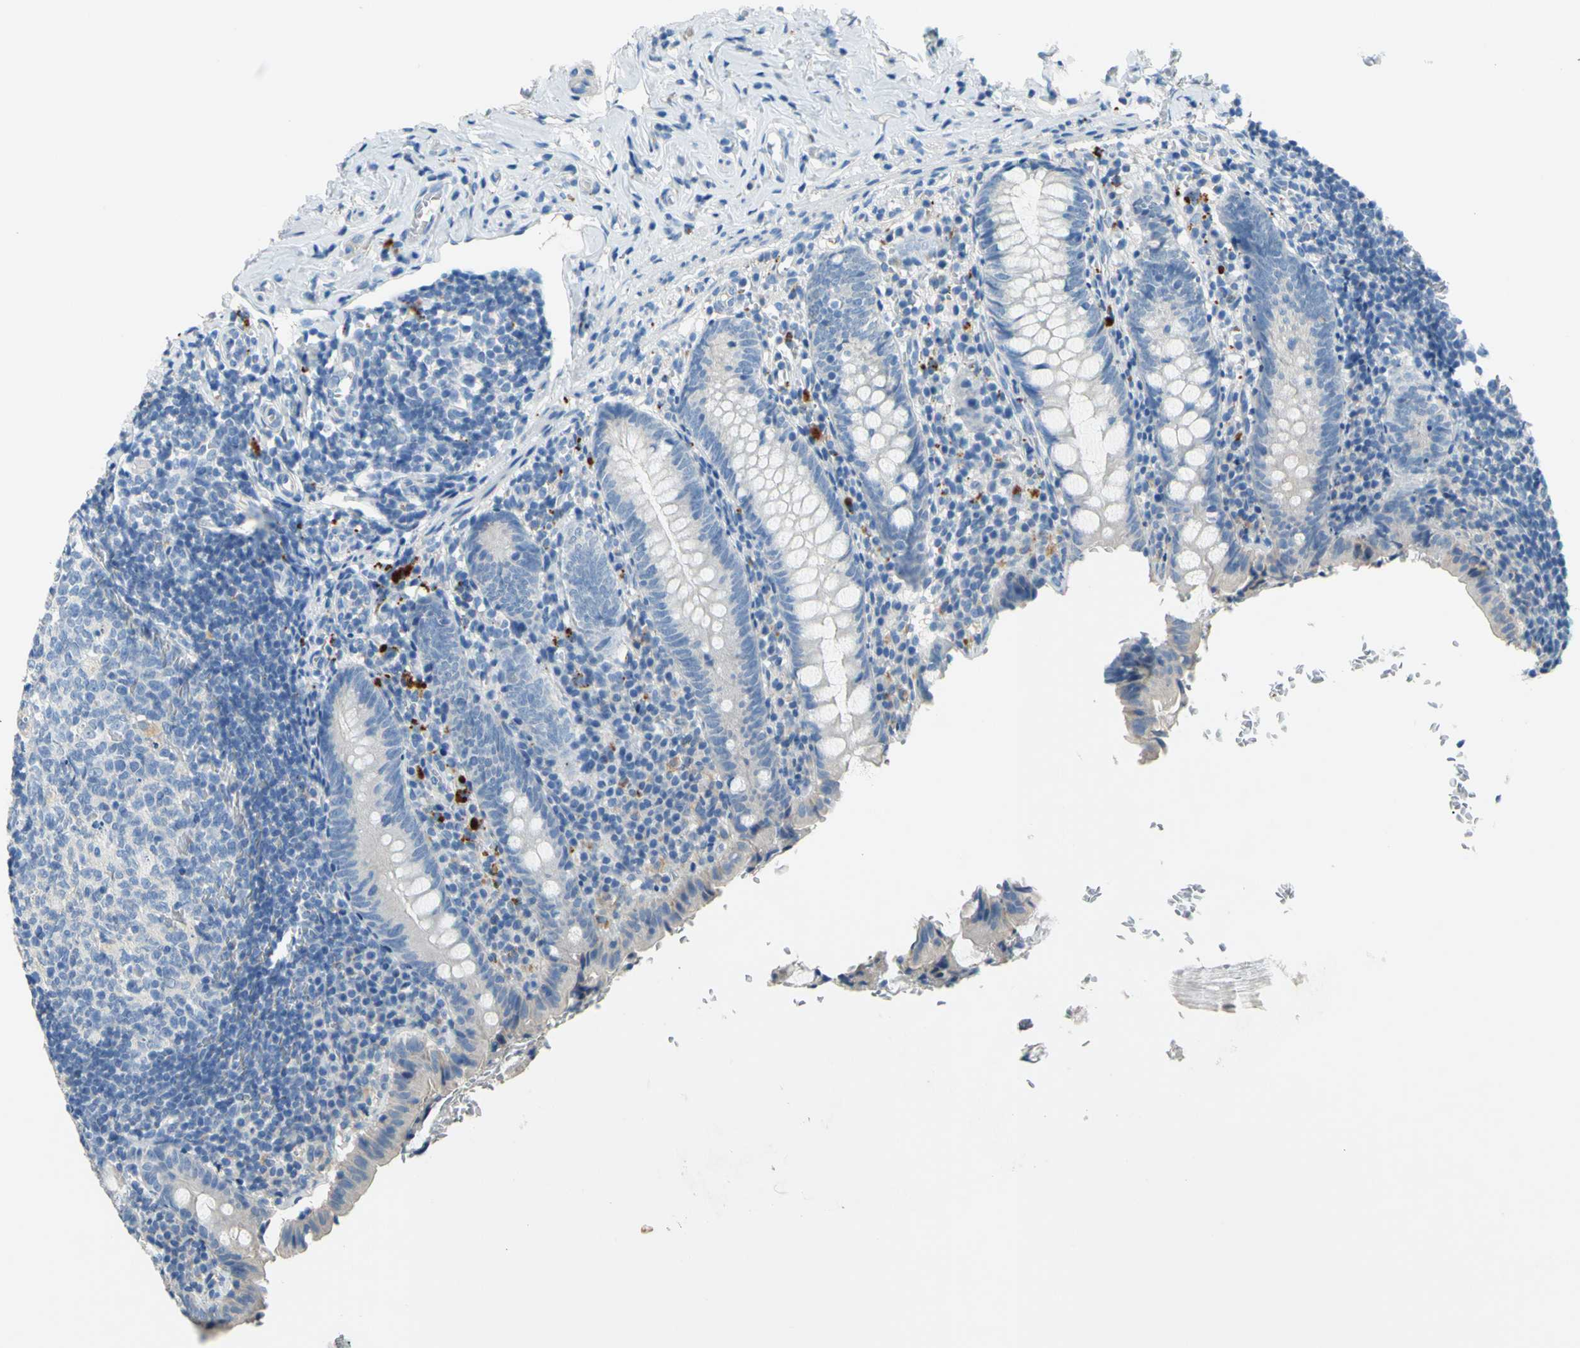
{"staining": {"intensity": "negative", "quantity": "none", "location": "none"}, "tissue": "appendix", "cell_type": "Glandular cells", "image_type": "normal", "snomed": [{"axis": "morphology", "description": "Normal tissue, NOS"}, {"axis": "topography", "description": "Appendix"}], "caption": "High magnification brightfield microscopy of normal appendix stained with DAB (brown) and counterstained with hematoxylin (blue): glandular cells show no significant positivity.", "gene": "CDH10", "patient": {"sex": "female", "age": 10}}